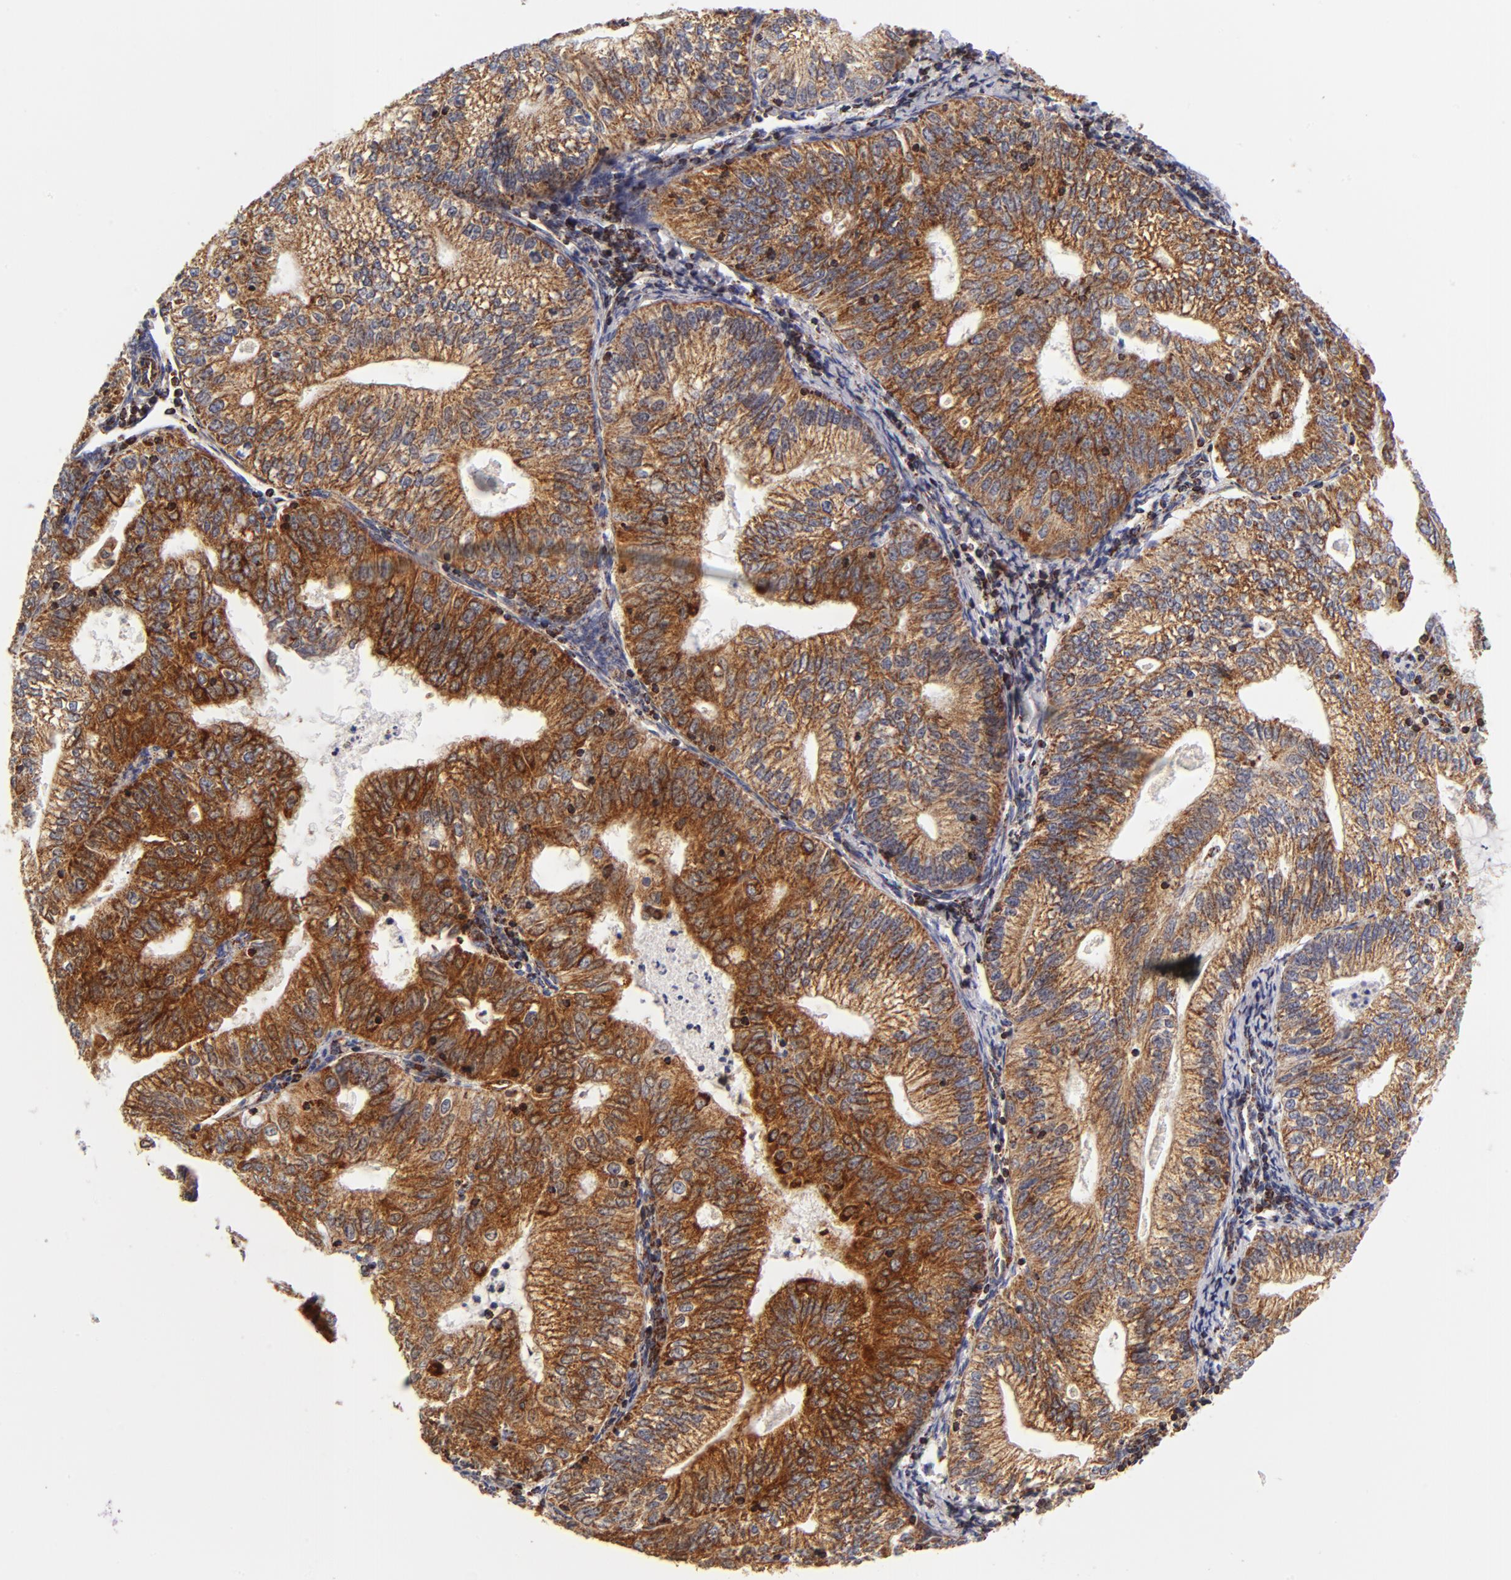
{"staining": {"intensity": "moderate", "quantity": ">75%", "location": "cytoplasmic/membranous"}, "tissue": "endometrial cancer", "cell_type": "Tumor cells", "image_type": "cancer", "snomed": [{"axis": "morphology", "description": "Adenocarcinoma, NOS"}, {"axis": "topography", "description": "Endometrium"}], "caption": "Immunohistochemistry photomicrograph of neoplastic tissue: endometrial cancer (adenocarcinoma) stained using immunohistochemistry demonstrates medium levels of moderate protein expression localized specifically in the cytoplasmic/membranous of tumor cells, appearing as a cytoplasmic/membranous brown color.", "gene": "ECHS1", "patient": {"sex": "female", "age": 69}}